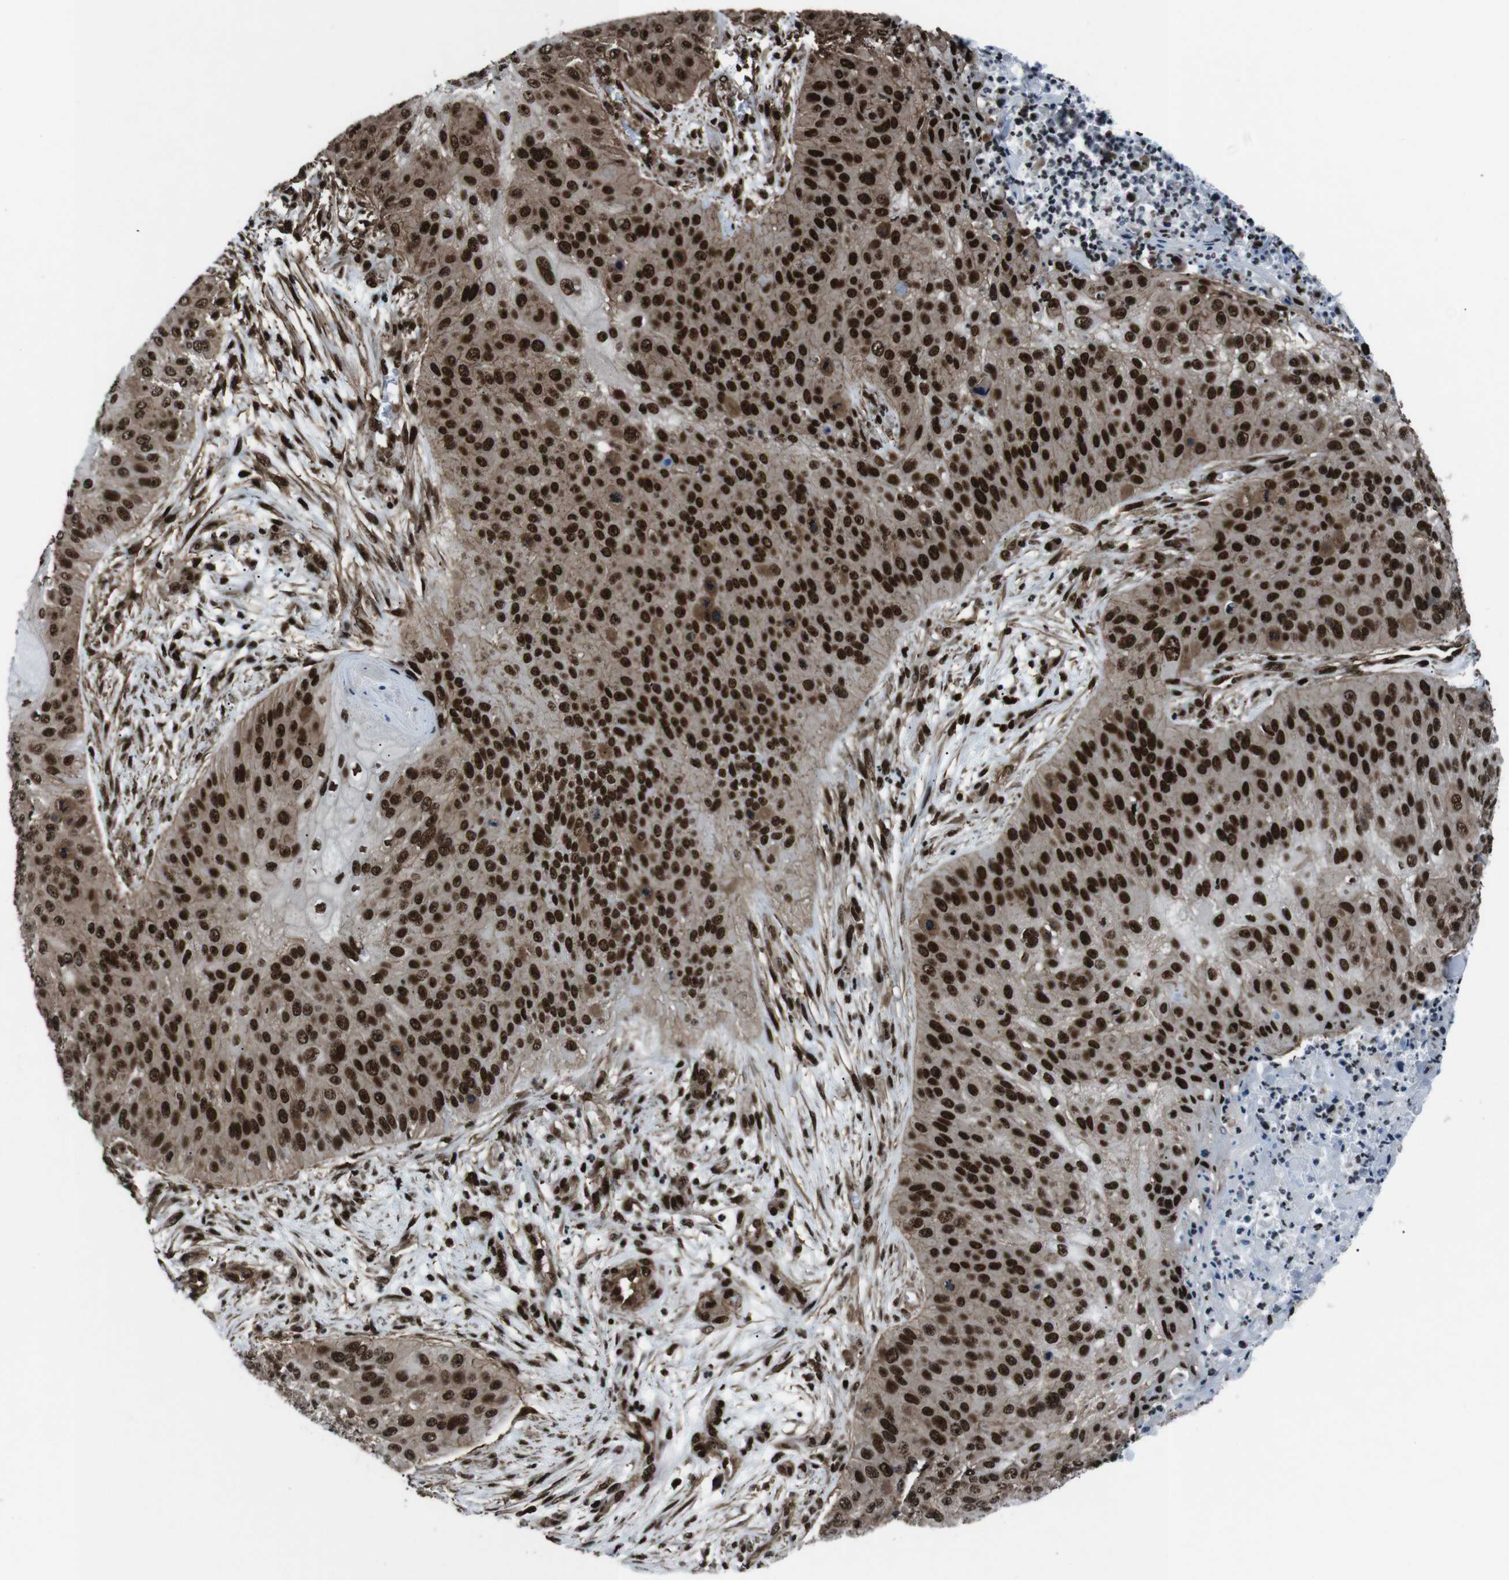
{"staining": {"intensity": "strong", "quantity": ">75%", "location": "cytoplasmic/membranous,nuclear"}, "tissue": "skin cancer", "cell_type": "Tumor cells", "image_type": "cancer", "snomed": [{"axis": "morphology", "description": "Squamous cell carcinoma, NOS"}, {"axis": "topography", "description": "Skin"}], "caption": "Brown immunohistochemical staining in human skin cancer exhibits strong cytoplasmic/membranous and nuclear expression in about >75% of tumor cells.", "gene": "HNRNPU", "patient": {"sex": "female", "age": 80}}